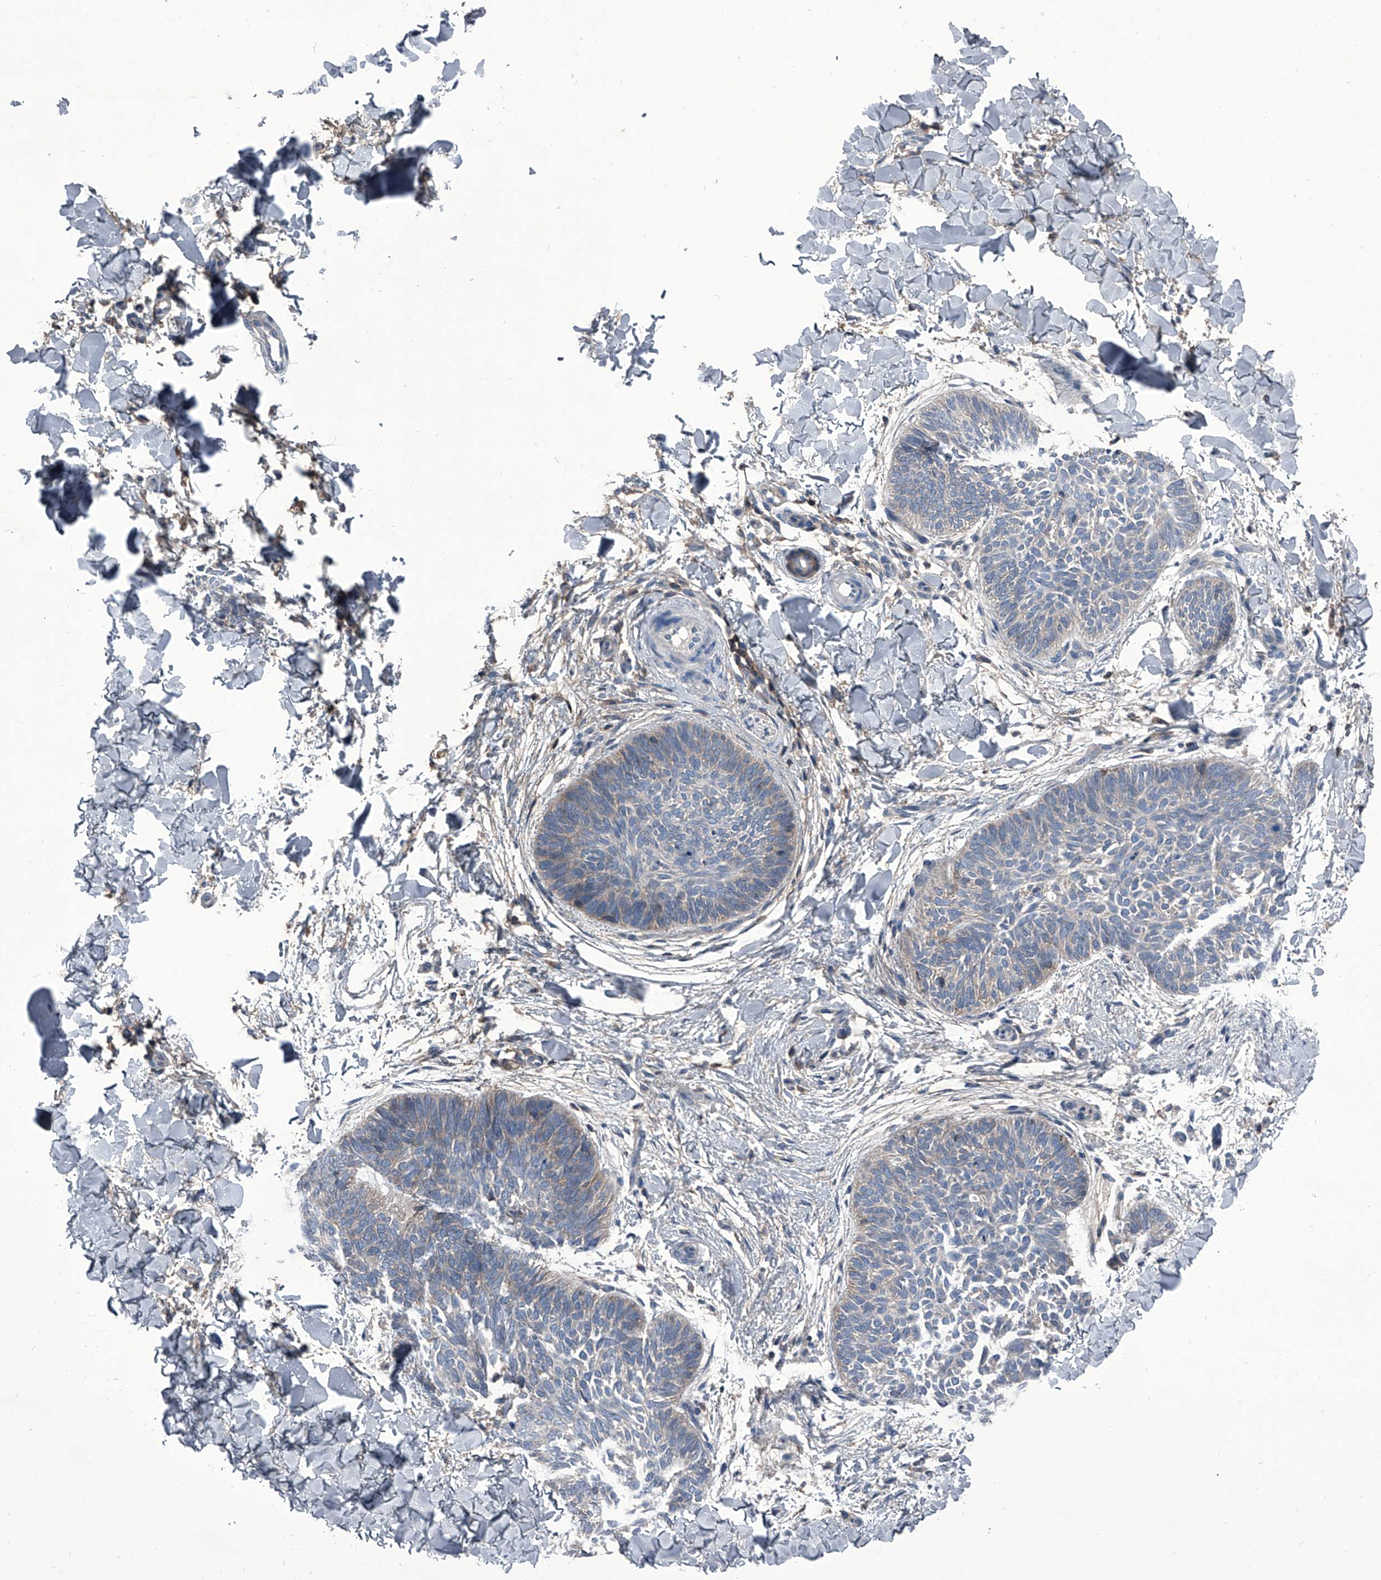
{"staining": {"intensity": "weak", "quantity": "<25%", "location": "cytoplasmic/membranous"}, "tissue": "skin cancer", "cell_type": "Tumor cells", "image_type": "cancer", "snomed": [{"axis": "morphology", "description": "Normal tissue, NOS"}, {"axis": "morphology", "description": "Basal cell carcinoma"}, {"axis": "topography", "description": "Skin"}], "caption": "Photomicrograph shows no protein expression in tumor cells of basal cell carcinoma (skin) tissue.", "gene": "PIP5K1A", "patient": {"sex": "male", "age": 50}}